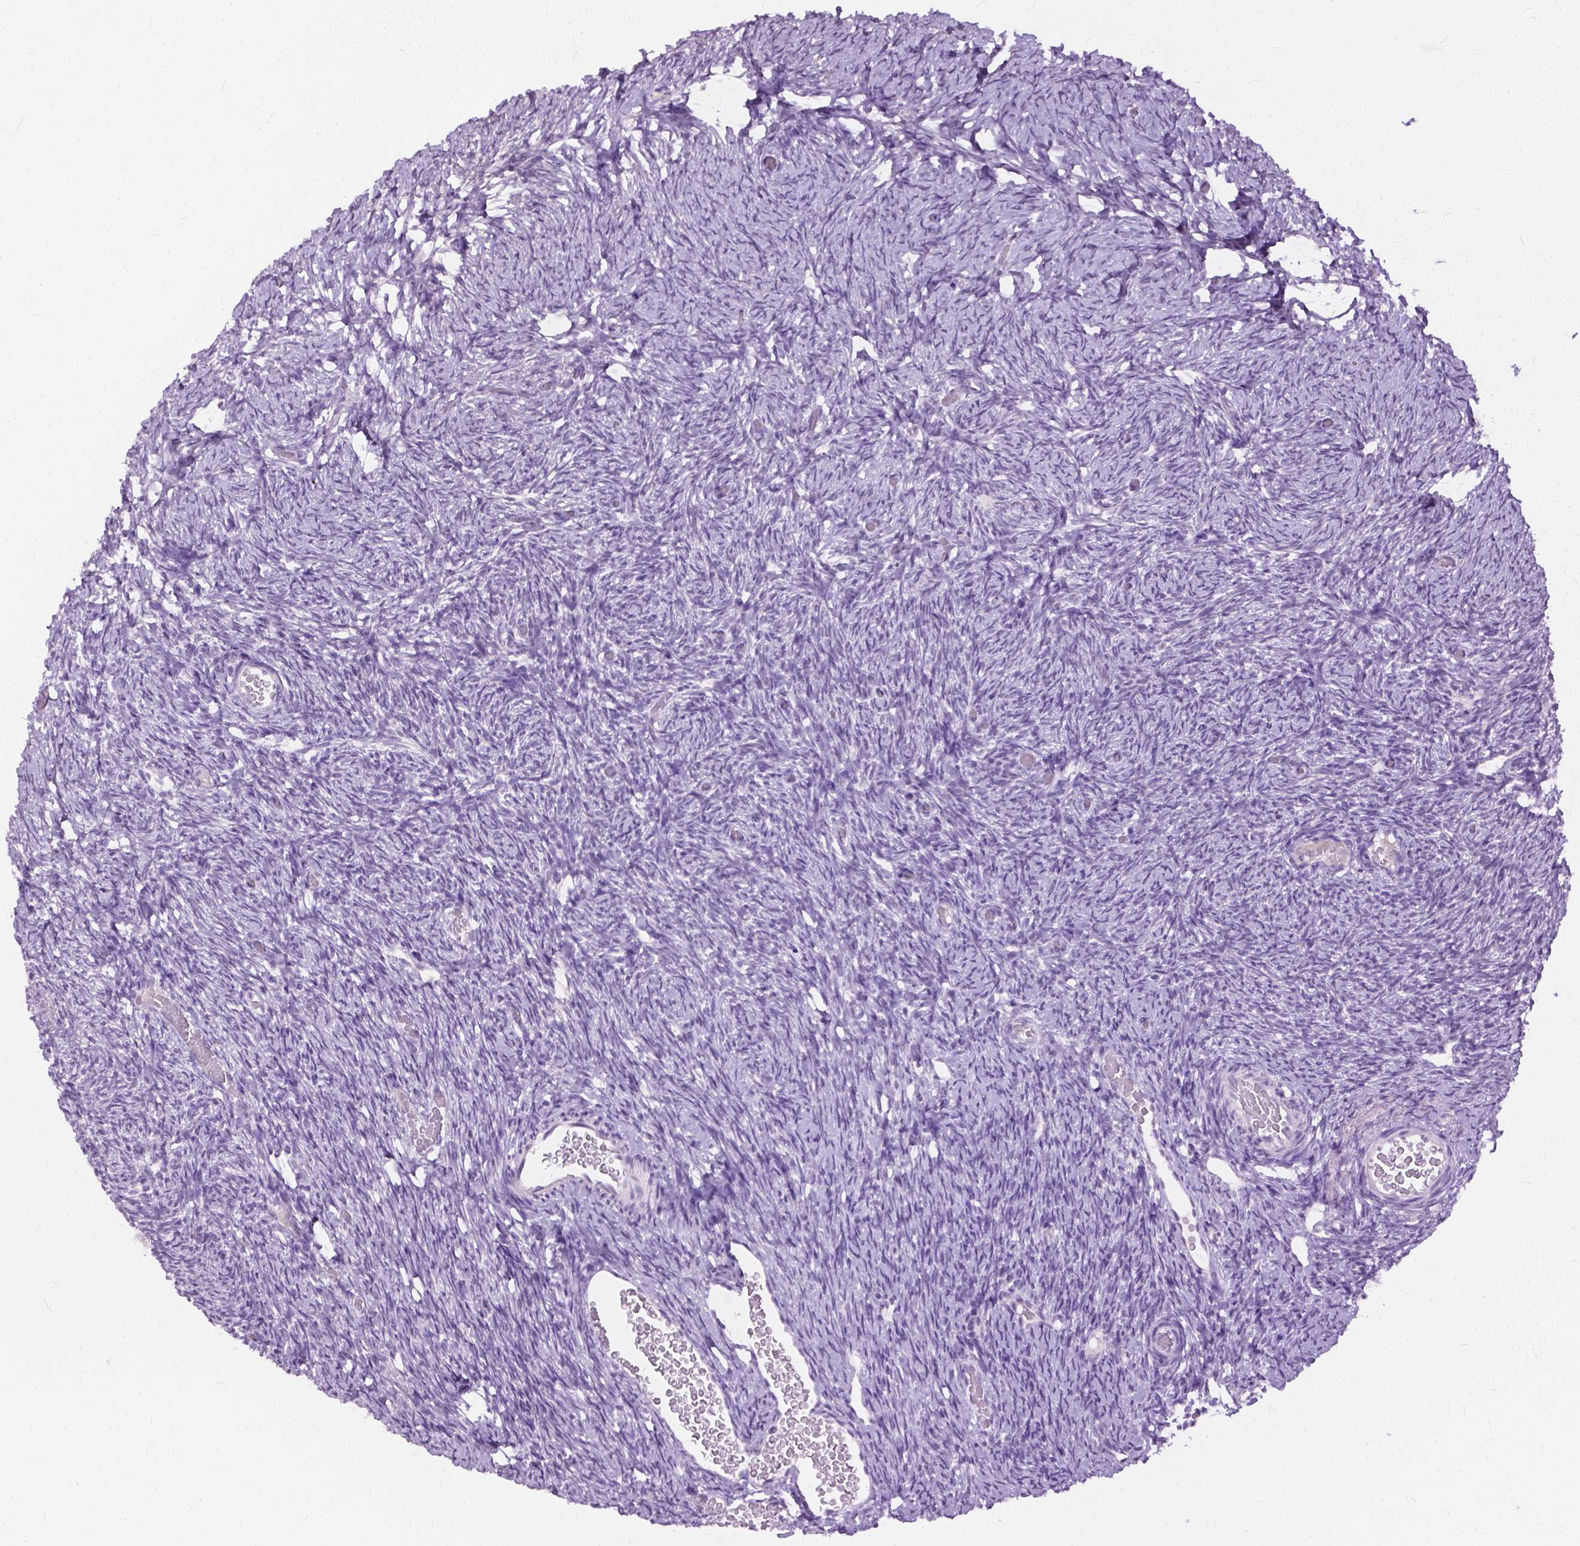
{"staining": {"intensity": "negative", "quantity": "none", "location": "none"}, "tissue": "ovary", "cell_type": "Follicle cells", "image_type": "normal", "snomed": [{"axis": "morphology", "description": "Normal tissue, NOS"}, {"axis": "topography", "description": "Ovary"}], "caption": "IHC of normal ovary shows no positivity in follicle cells.", "gene": "GPR37L1", "patient": {"sex": "female", "age": 39}}